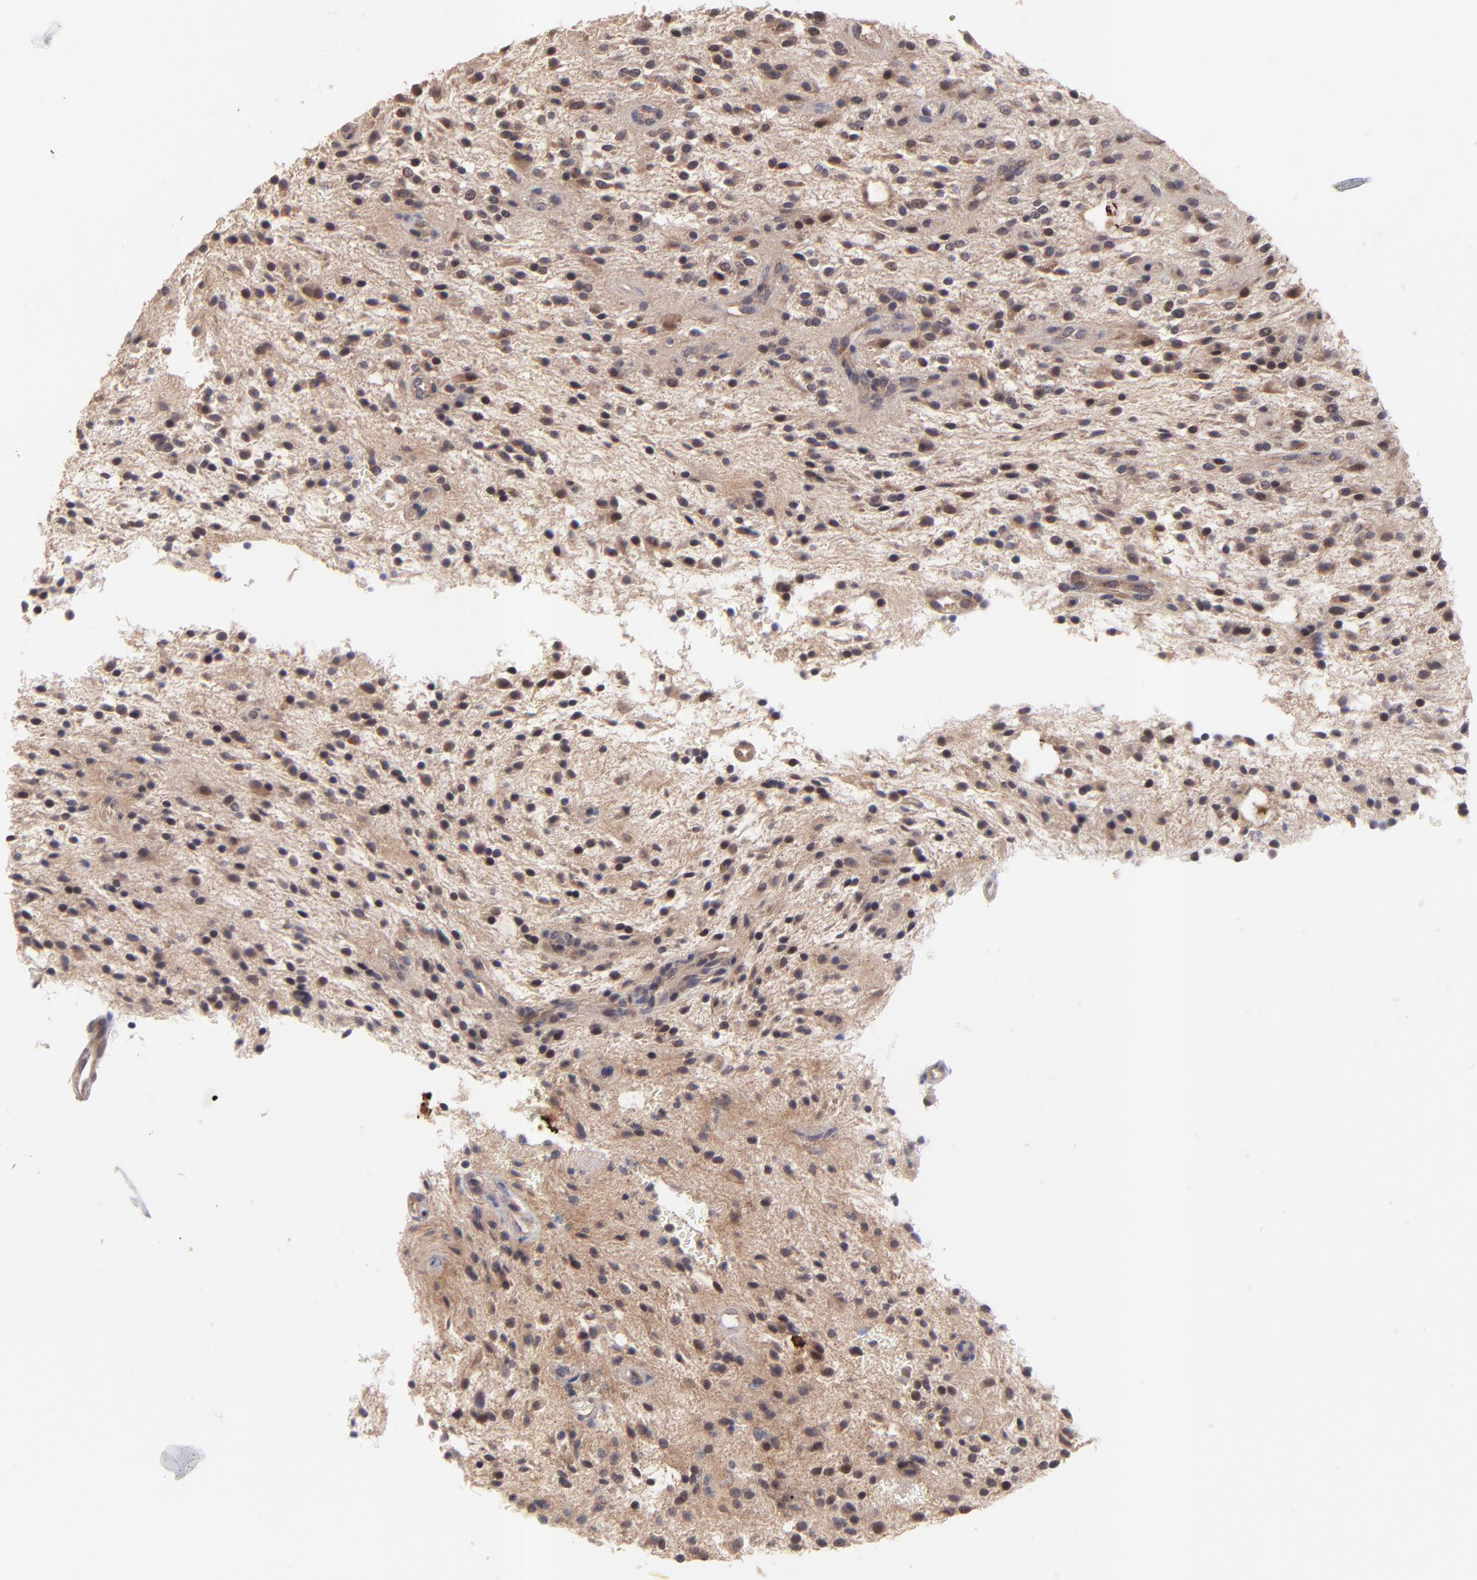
{"staining": {"intensity": "weak", "quantity": "<25%", "location": "cytoplasmic/membranous"}, "tissue": "glioma", "cell_type": "Tumor cells", "image_type": "cancer", "snomed": [{"axis": "morphology", "description": "Glioma, malignant, NOS"}, {"axis": "topography", "description": "Cerebellum"}], "caption": "Immunohistochemistry of malignant glioma shows no expression in tumor cells. Nuclei are stained in blue.", "gene": "BAIAP2L2", "patient": {"sex": "female", "age": 10}}